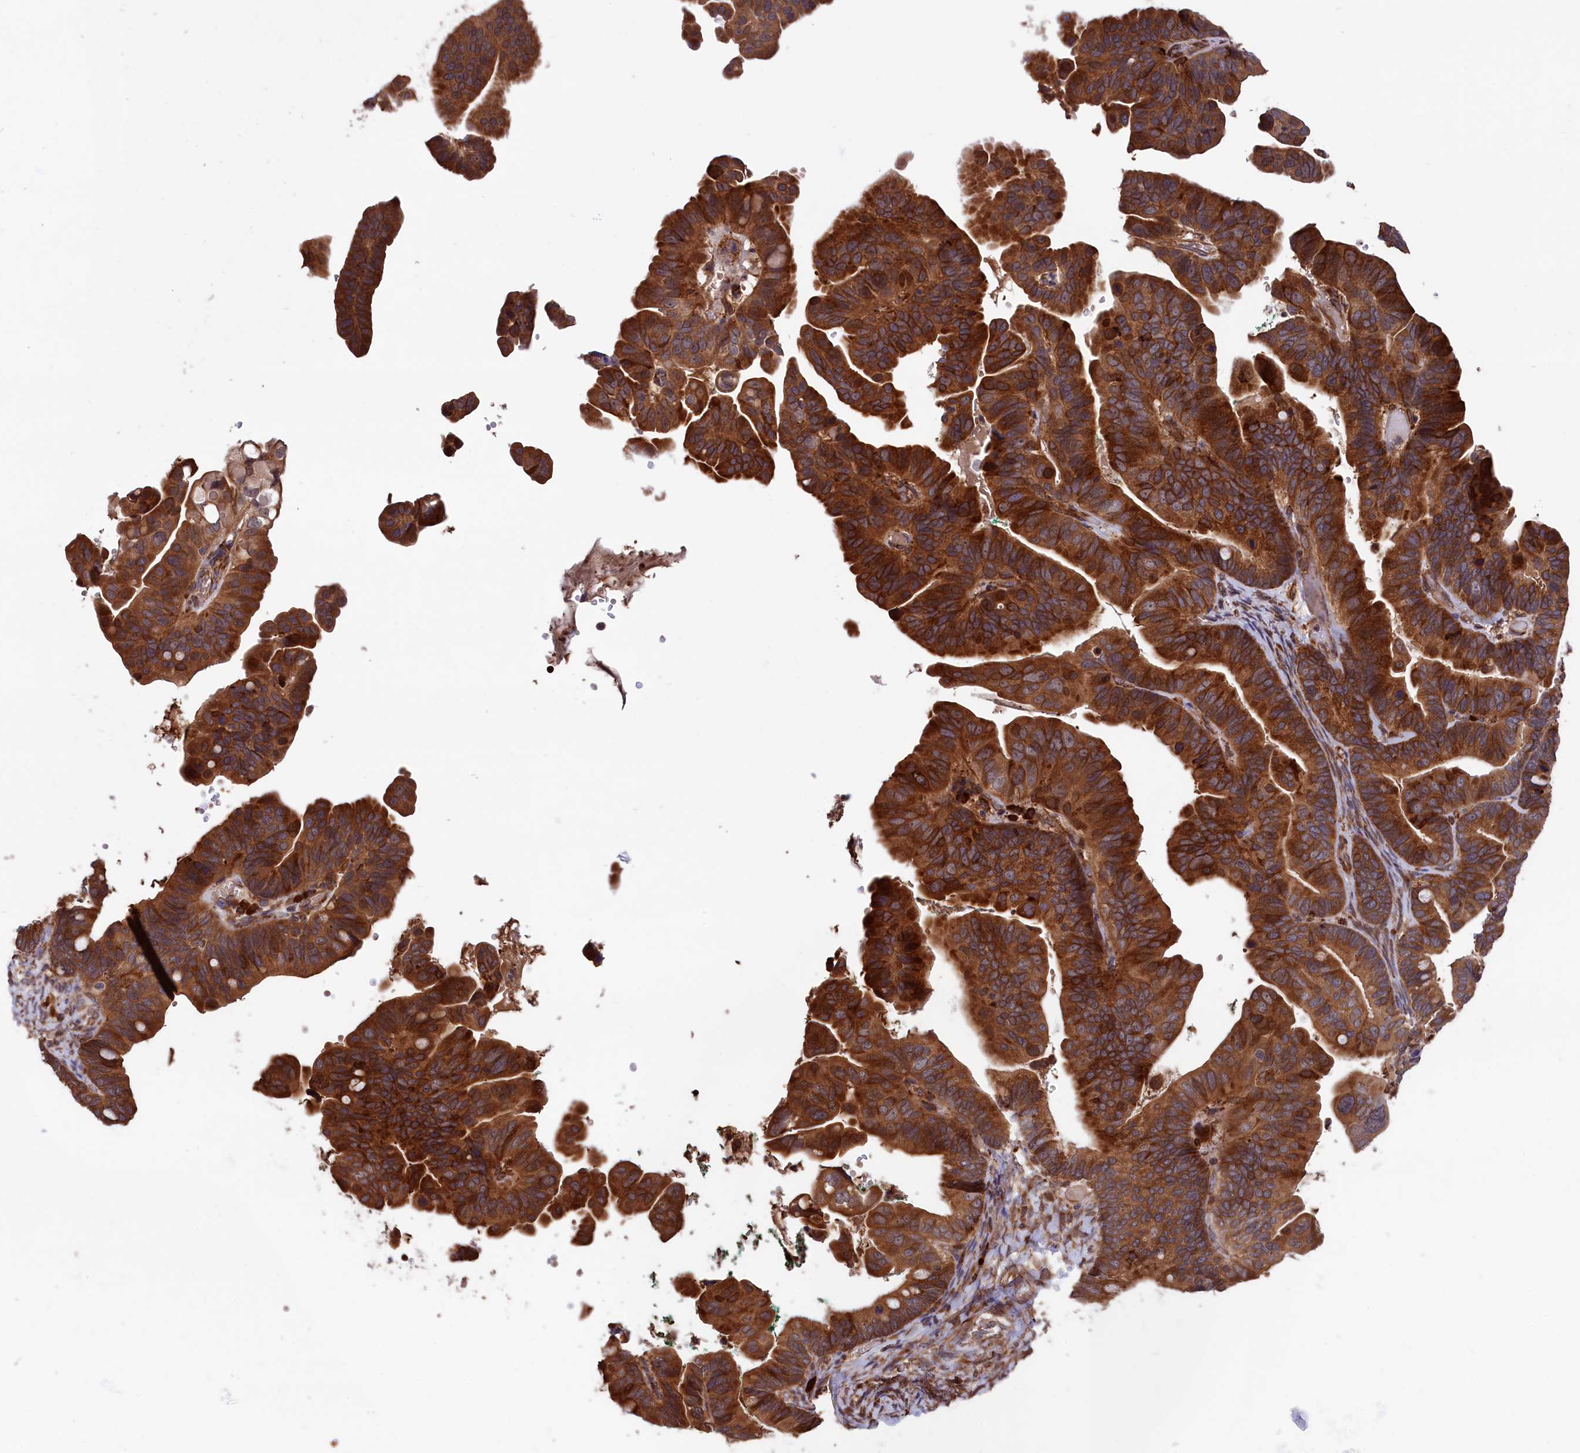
{"staining": {"intensity": "strong", "quantity": ">75%", "location": "cytoplasmic/membranous"}, "tissue": "ovarian cancer", "cell_type": "Tumor cells", "image_type": "cancer", "snomed": [{"axis": "morphology", "description": "Cystadenocarcinoma, serous, NOS"}, {"axis": "topography", "description": "Ovary"}], "caption": "Immunohistochemical staining of human ovarian serous cystadenocarcinoma exhibits high levels of strong cytoplasmic/membranous staining in approximately >75% of tumor cells. (DAB IHC with brightfield microscopy, high magnification).", "gene": "PLA2G4C", "patient": {"sex": "female", "age": 56}}